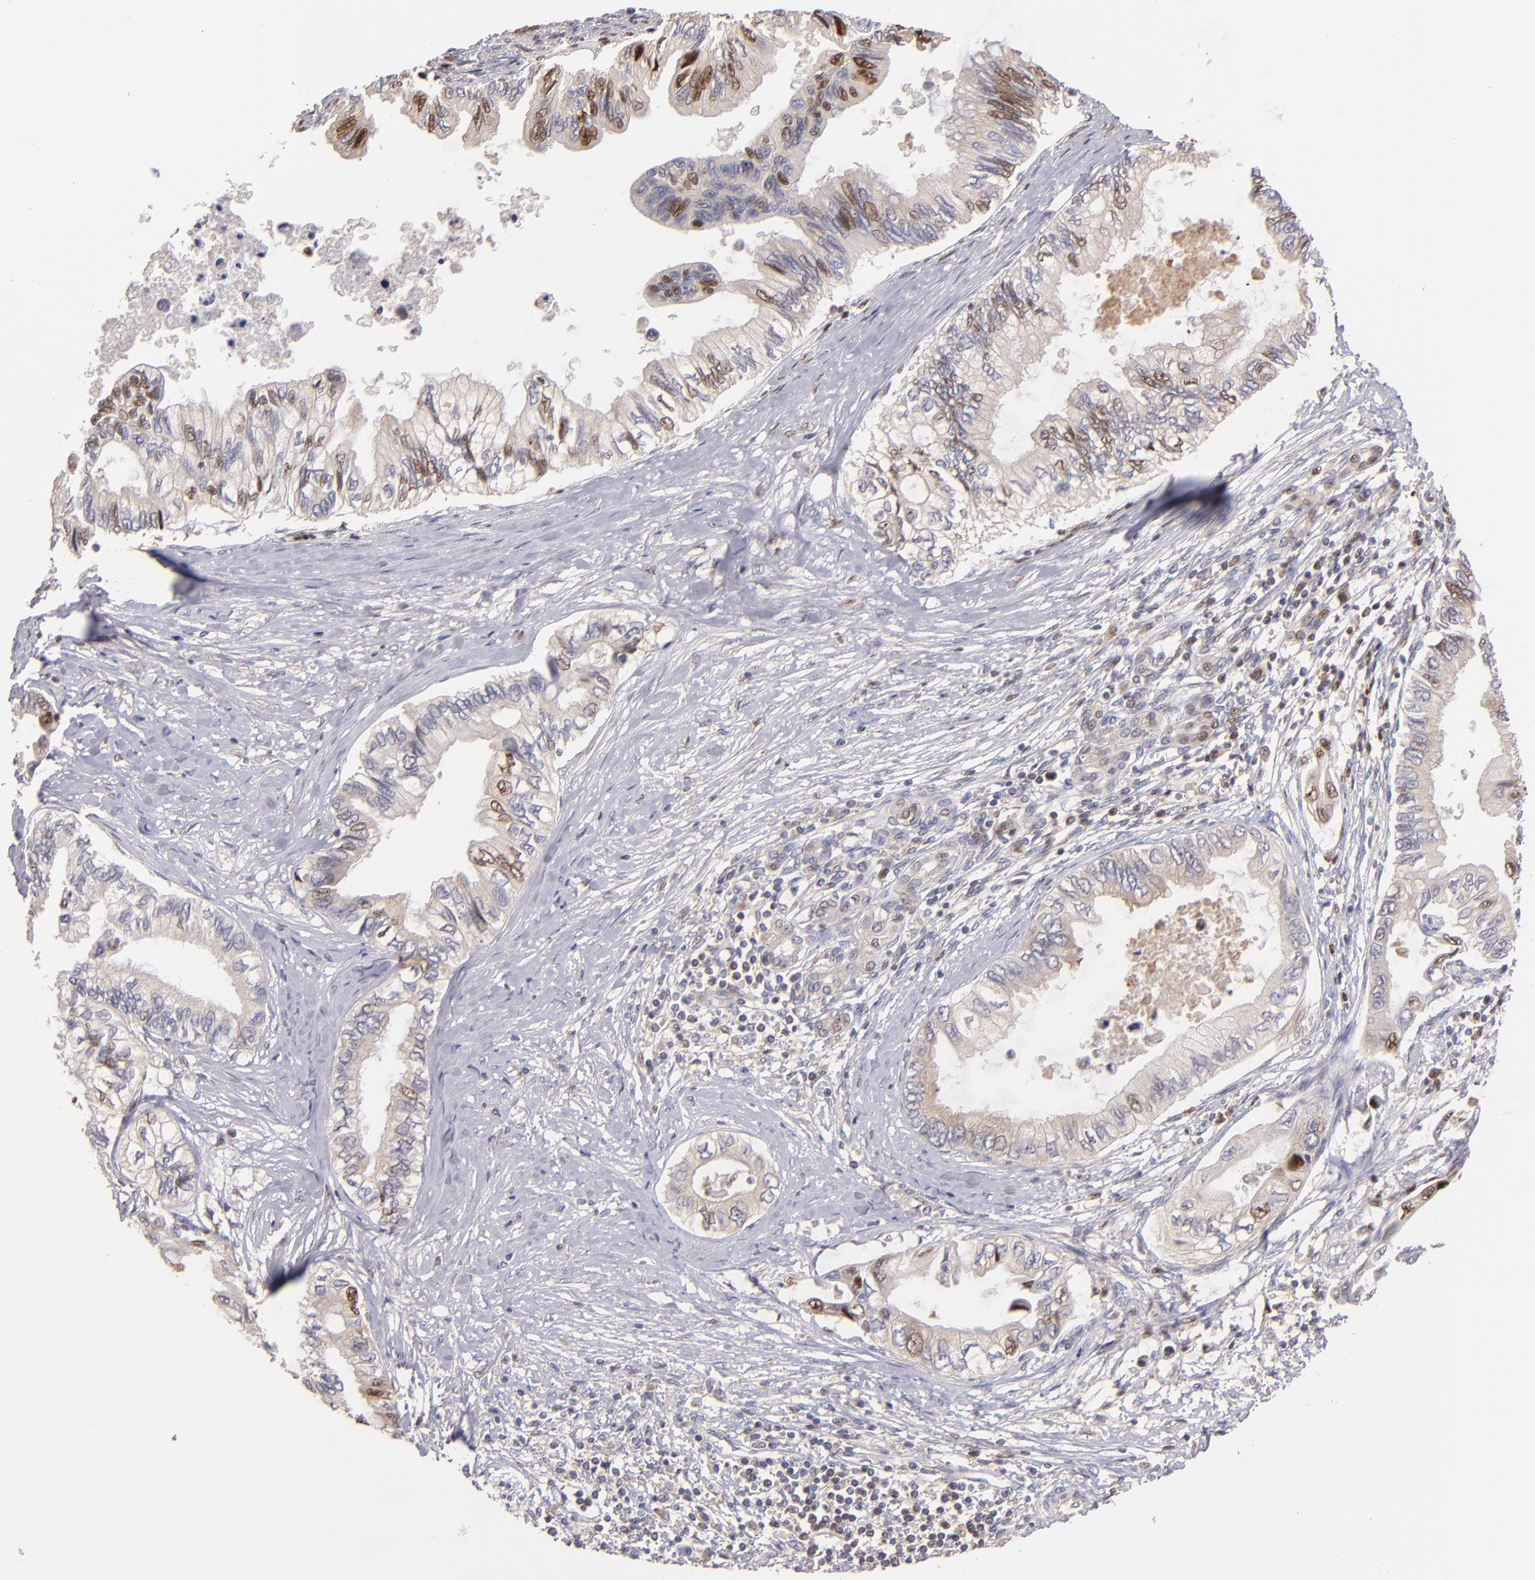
{"staining": {"intensity": "moderate", "quantity": "25%-75%", "location": "cytoplasmic/membranous,nuclear"}, "tissue": "pancreatic cancer", "cell_type": "Tumor cells", "image_type": "cancer", "snomed": [{"axis": "morphology", "description": "Adenocarcinoma, NOS"}, {"axis": "topography", "description": "Pancreas"}], "caption": "Protein staining of pancreatic cancer tissue demonstrates moderate cytoplasmic/membranous and nuclear expression in approximately 25%-75% of tumor cells.", "gene": "UPF3B", "patient": {"sex": "female", "age": 66}}